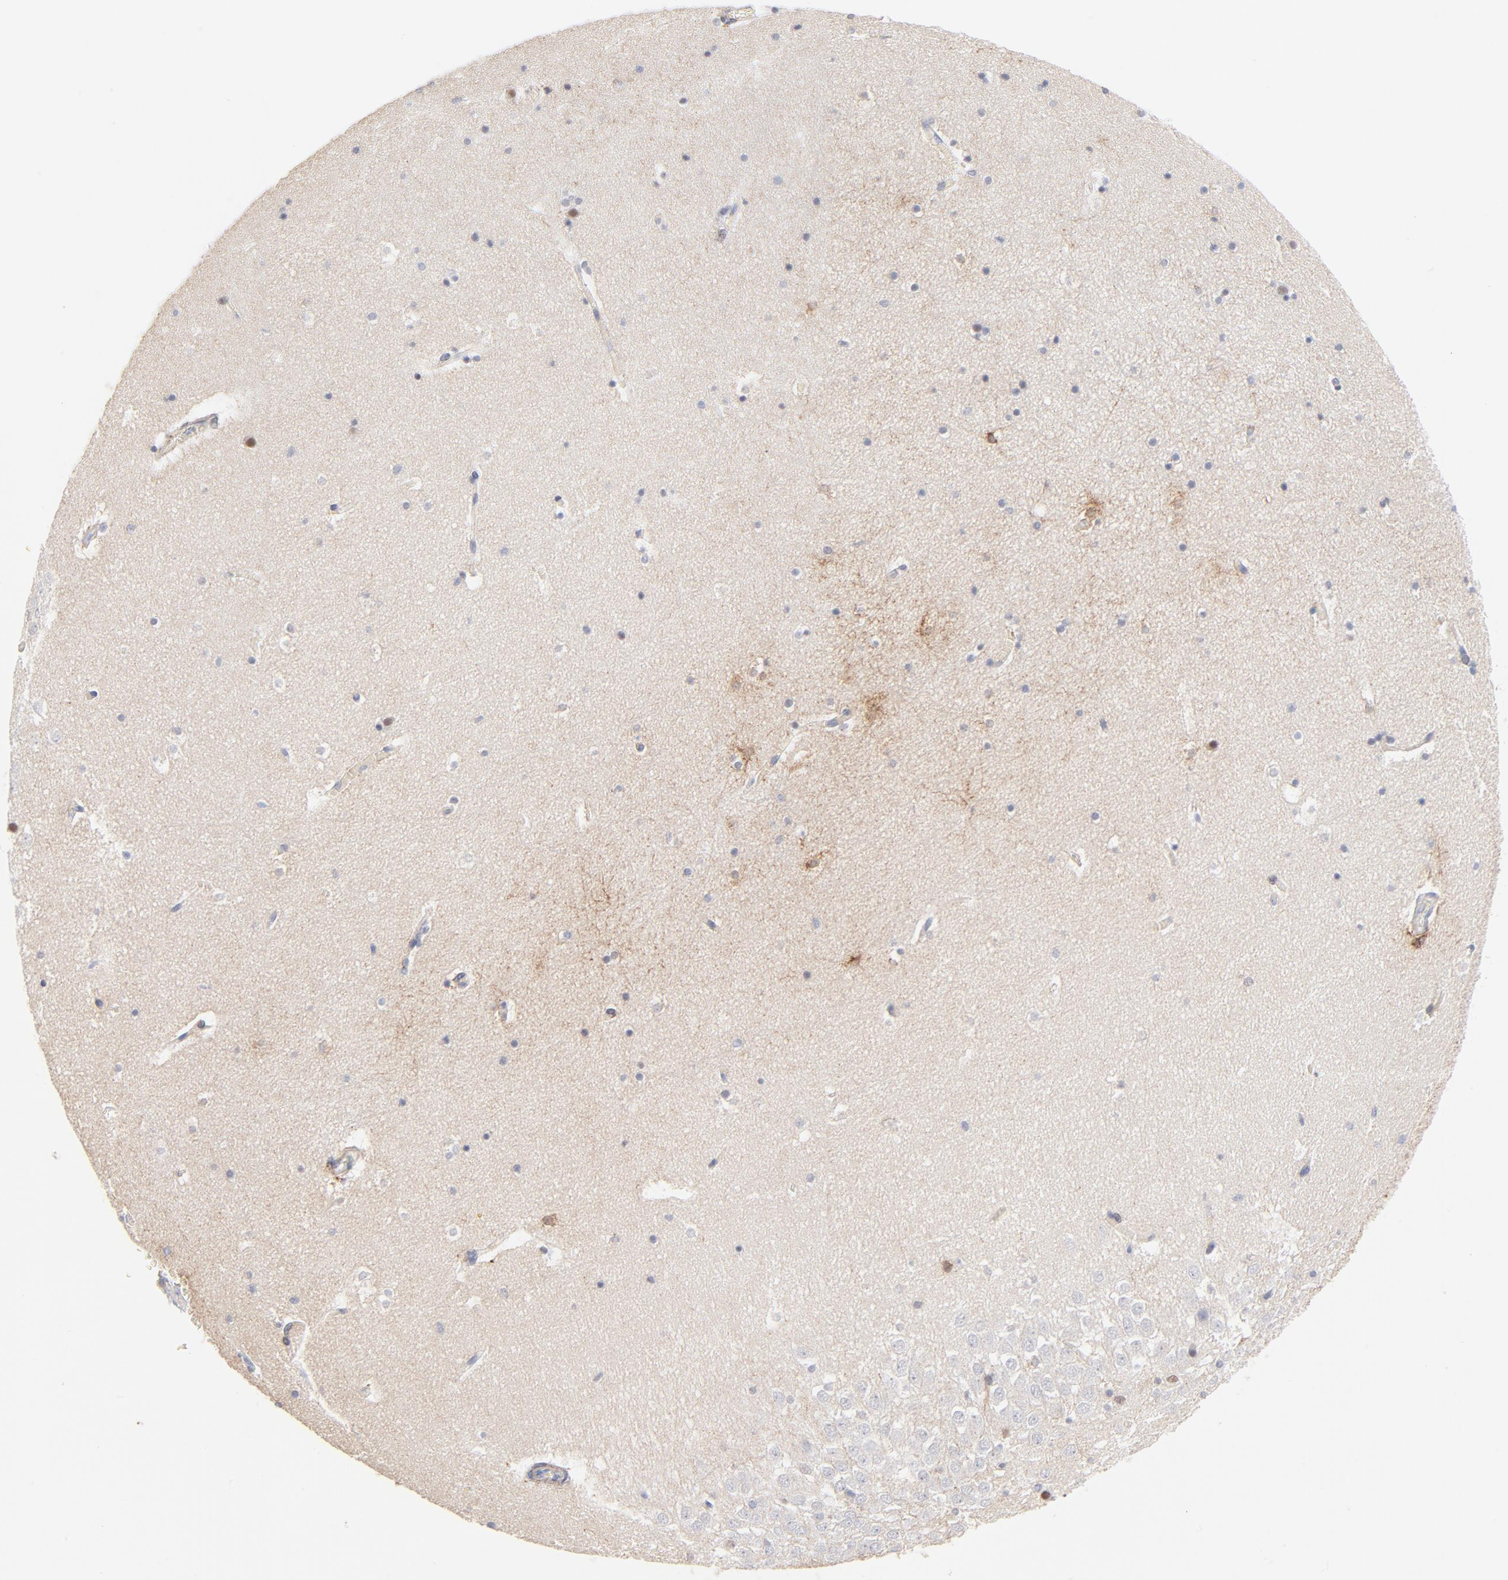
{"staining": {"intensity": "strong", "quantity": "25%-75%", "location": "cytoplasmic/membranous"}, "tissue": "hippocampus", "cell_type": "Glial cells", "image_type": "normal", "snomed": [{"axis": "morphology", "description": "Normal tissue, NOS"}, {"axis": "topography", "description": "Hippocampus"}], "caption": "Glial cells demonstrate high levels of strong cytoplasmic/membranous positivity in approximately 25%-75% of cells in normal human hippocampus.", "gene": "MID1", "patient": {"sex": "male", "age": 45}}